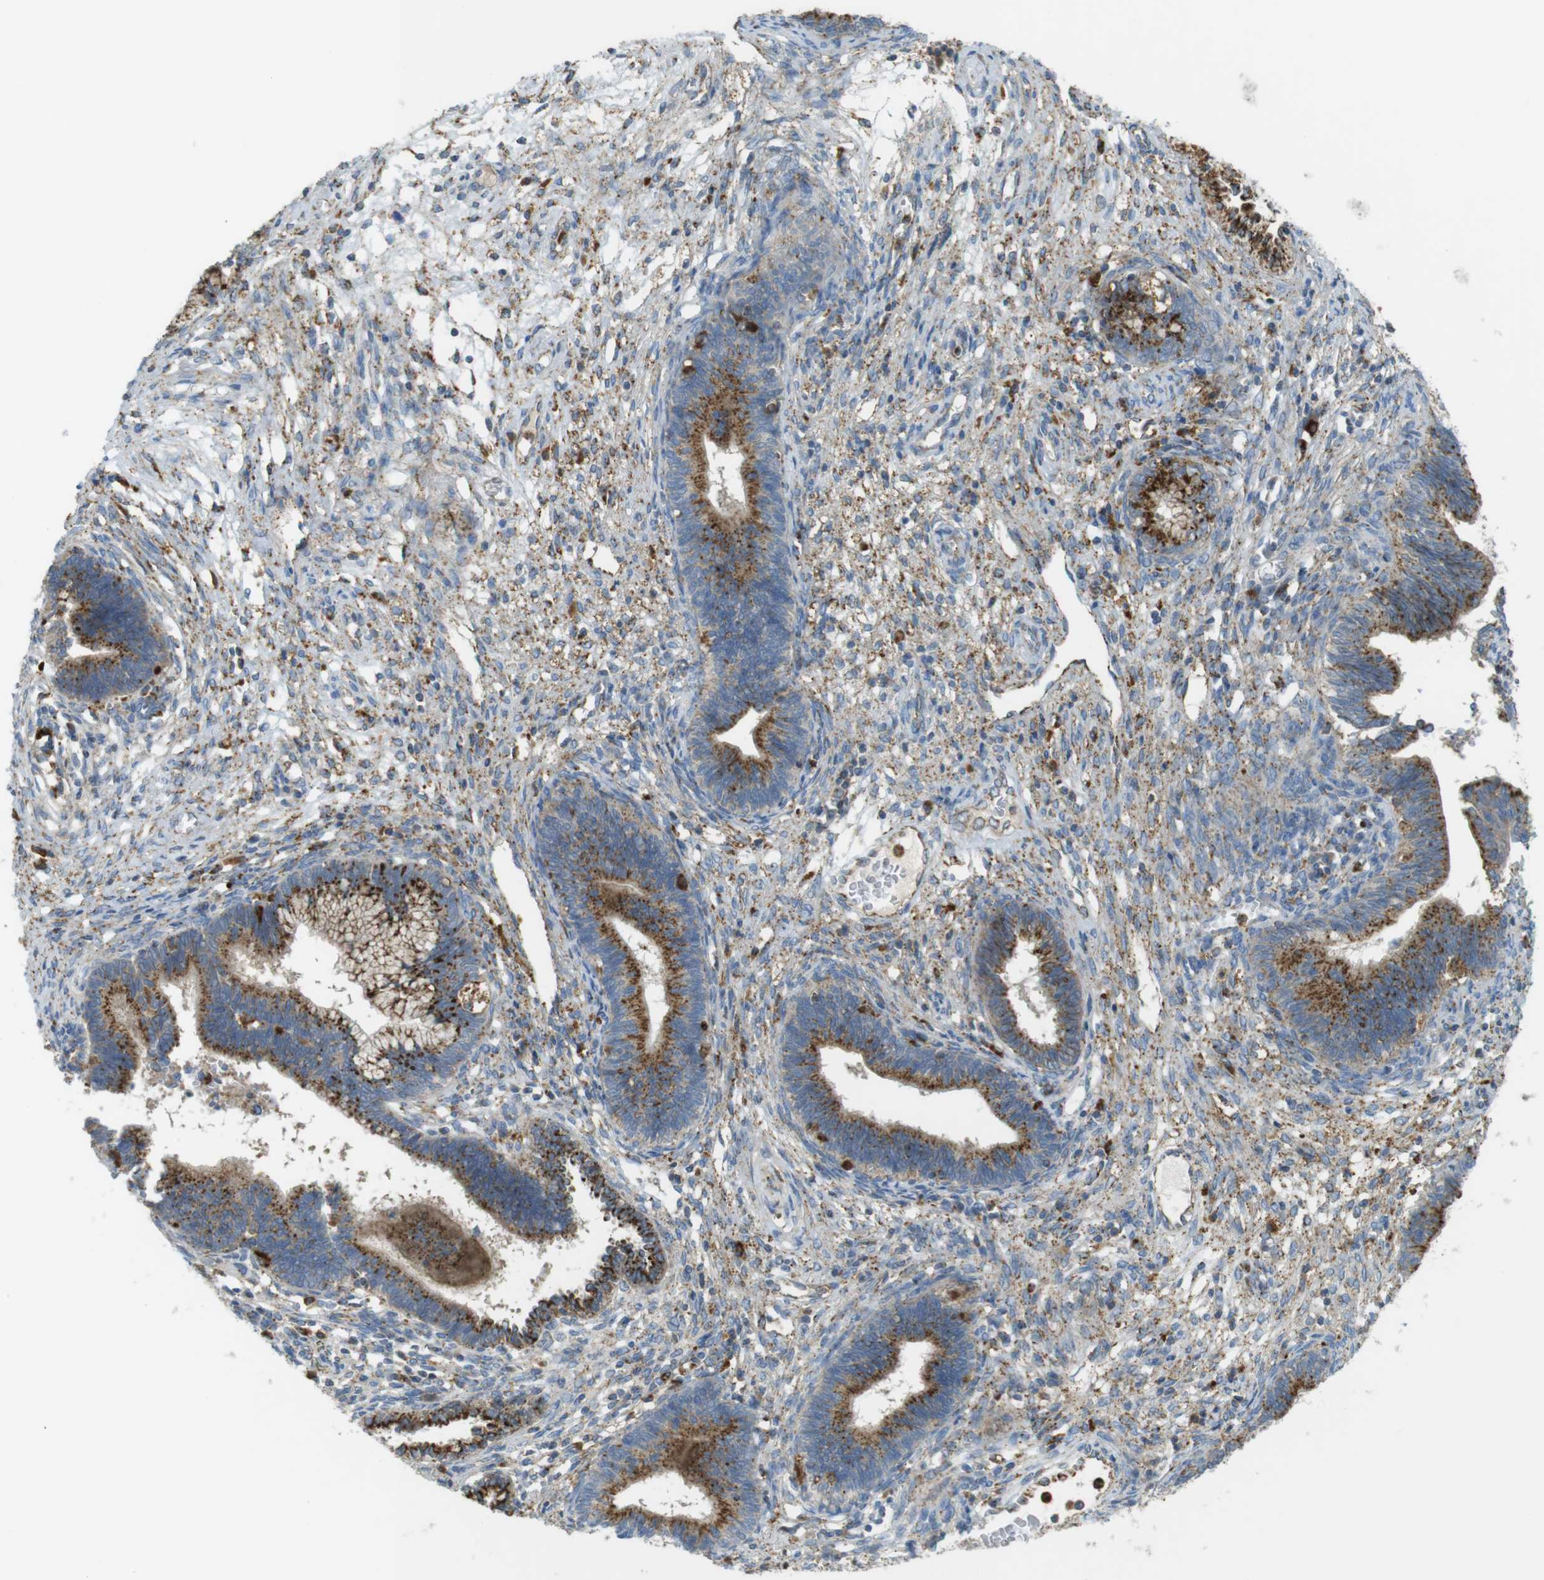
{"staining": {"intensity": "moderate", "quantity": ">75%", "location": "cytoplasmic/membranous"}, "tissue": "cervical cancer", "cell_type": "Tumor cells", "image_type": "cancer", "snomed": [{"axis": "morphology", "description": "Adenocarcinoma, NOS"}, {"axis": "topography", "description": "Cervix"}], "caption": "Cervical adenocarcinoma stained for a protein shows moderate cytoplasmic/membranous positivity in tumor cells.", "gene": "LAMP1", "patient": {"sex": "female", "age": 44}}